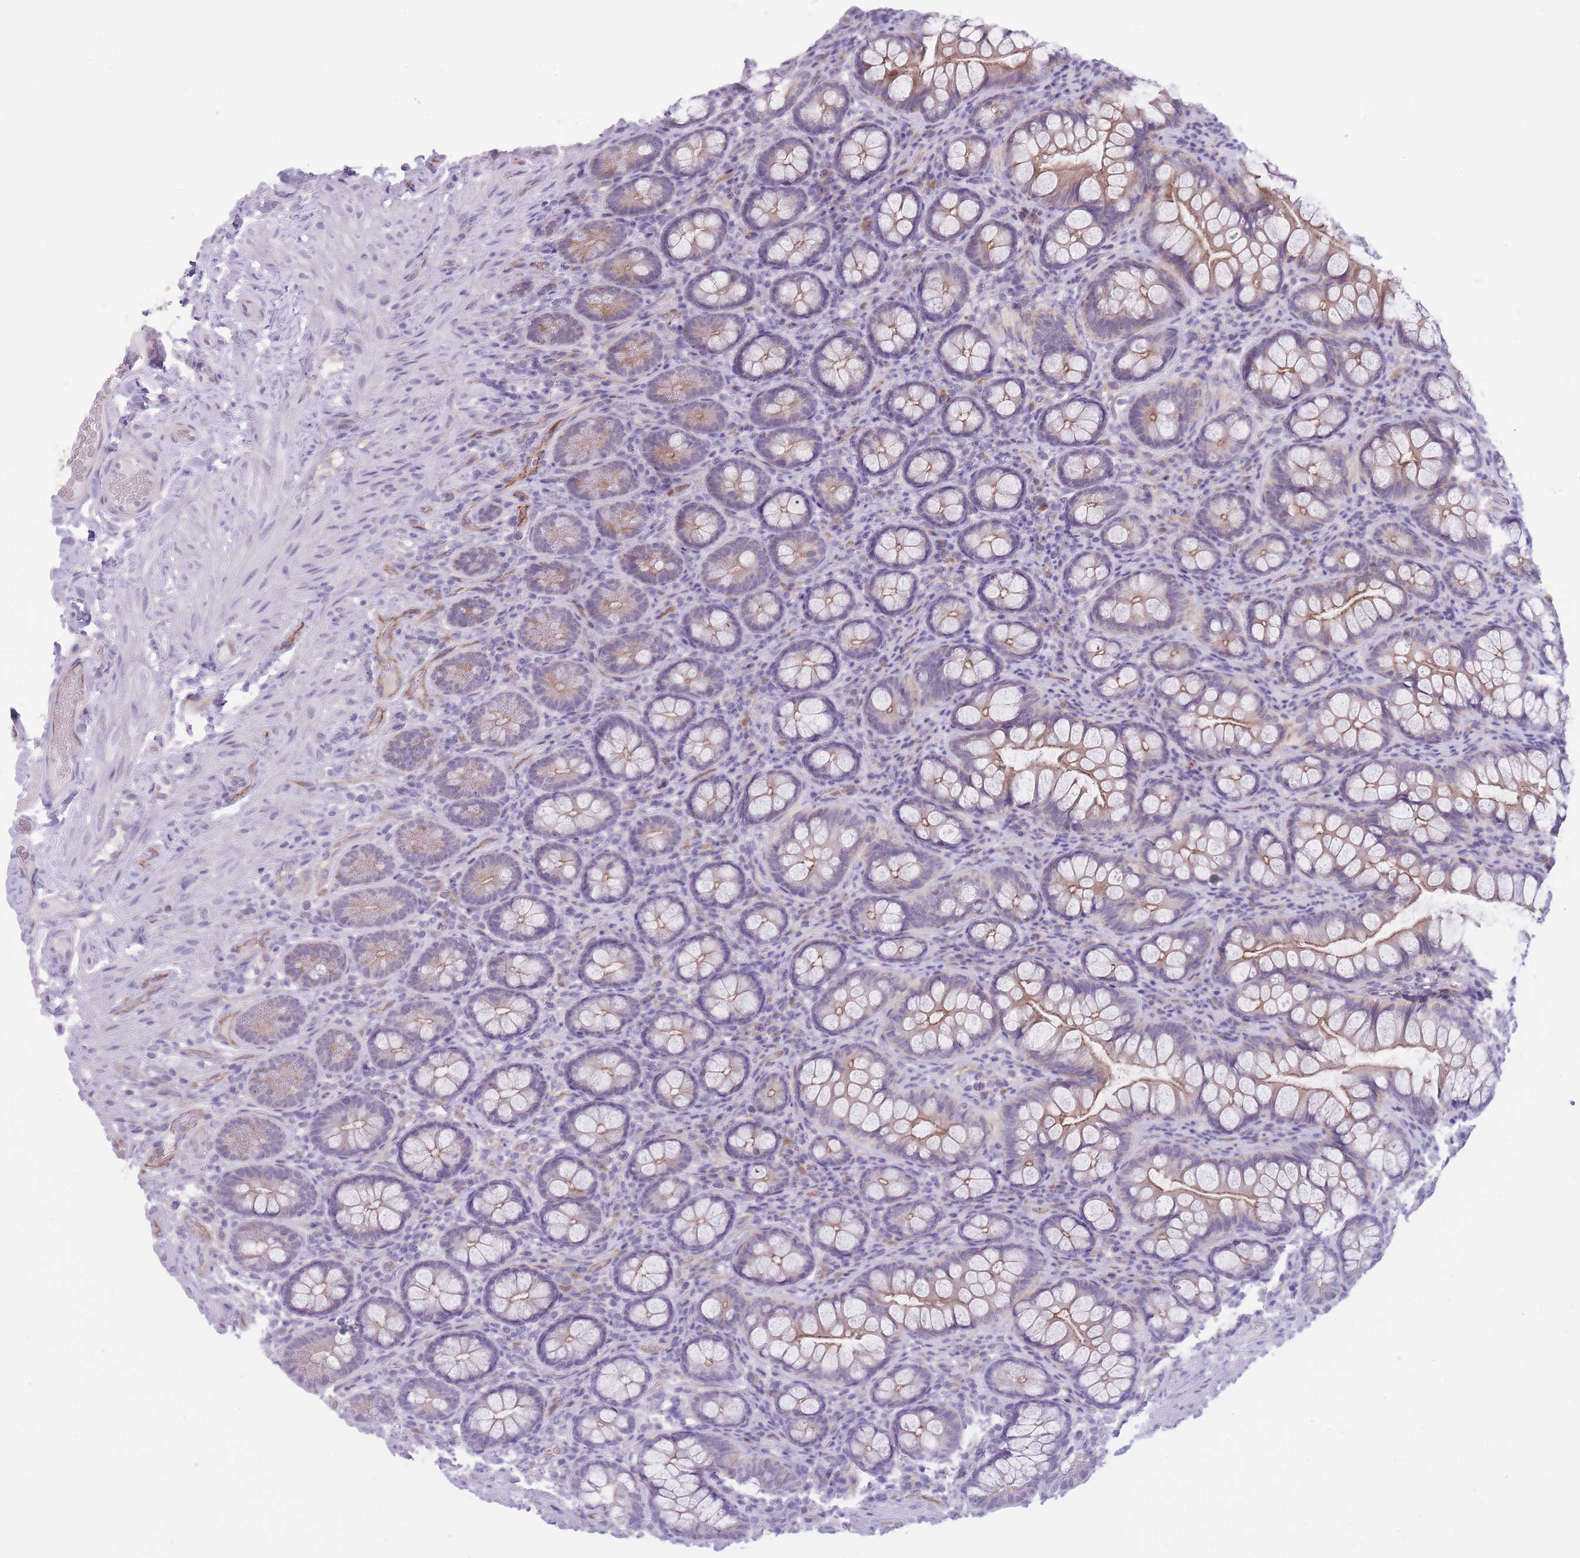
{"staining": {"intensity": "moderate", "quantity": "25%-75%", "location": "cytoplasmic/membranous"}, "tissue": "small intestine", "cell_type": "Glandular cells", "image_type": "normal", "snomed": [{"axis": "morphology", "description": "Normal tissue, NOS"}, {"axis": "topography", "description": "Small intestine"}], "caption": "Protein expression analysis of normal small intestine shows moderate cytoplasmic/membranous staining in approximately 25%-75% of glandular cells. The protein of interest is shown in brown color, while the nuclei are stained blue.", "gene": "DCANP1", "patient": {"sex": "male", "age": 70}}